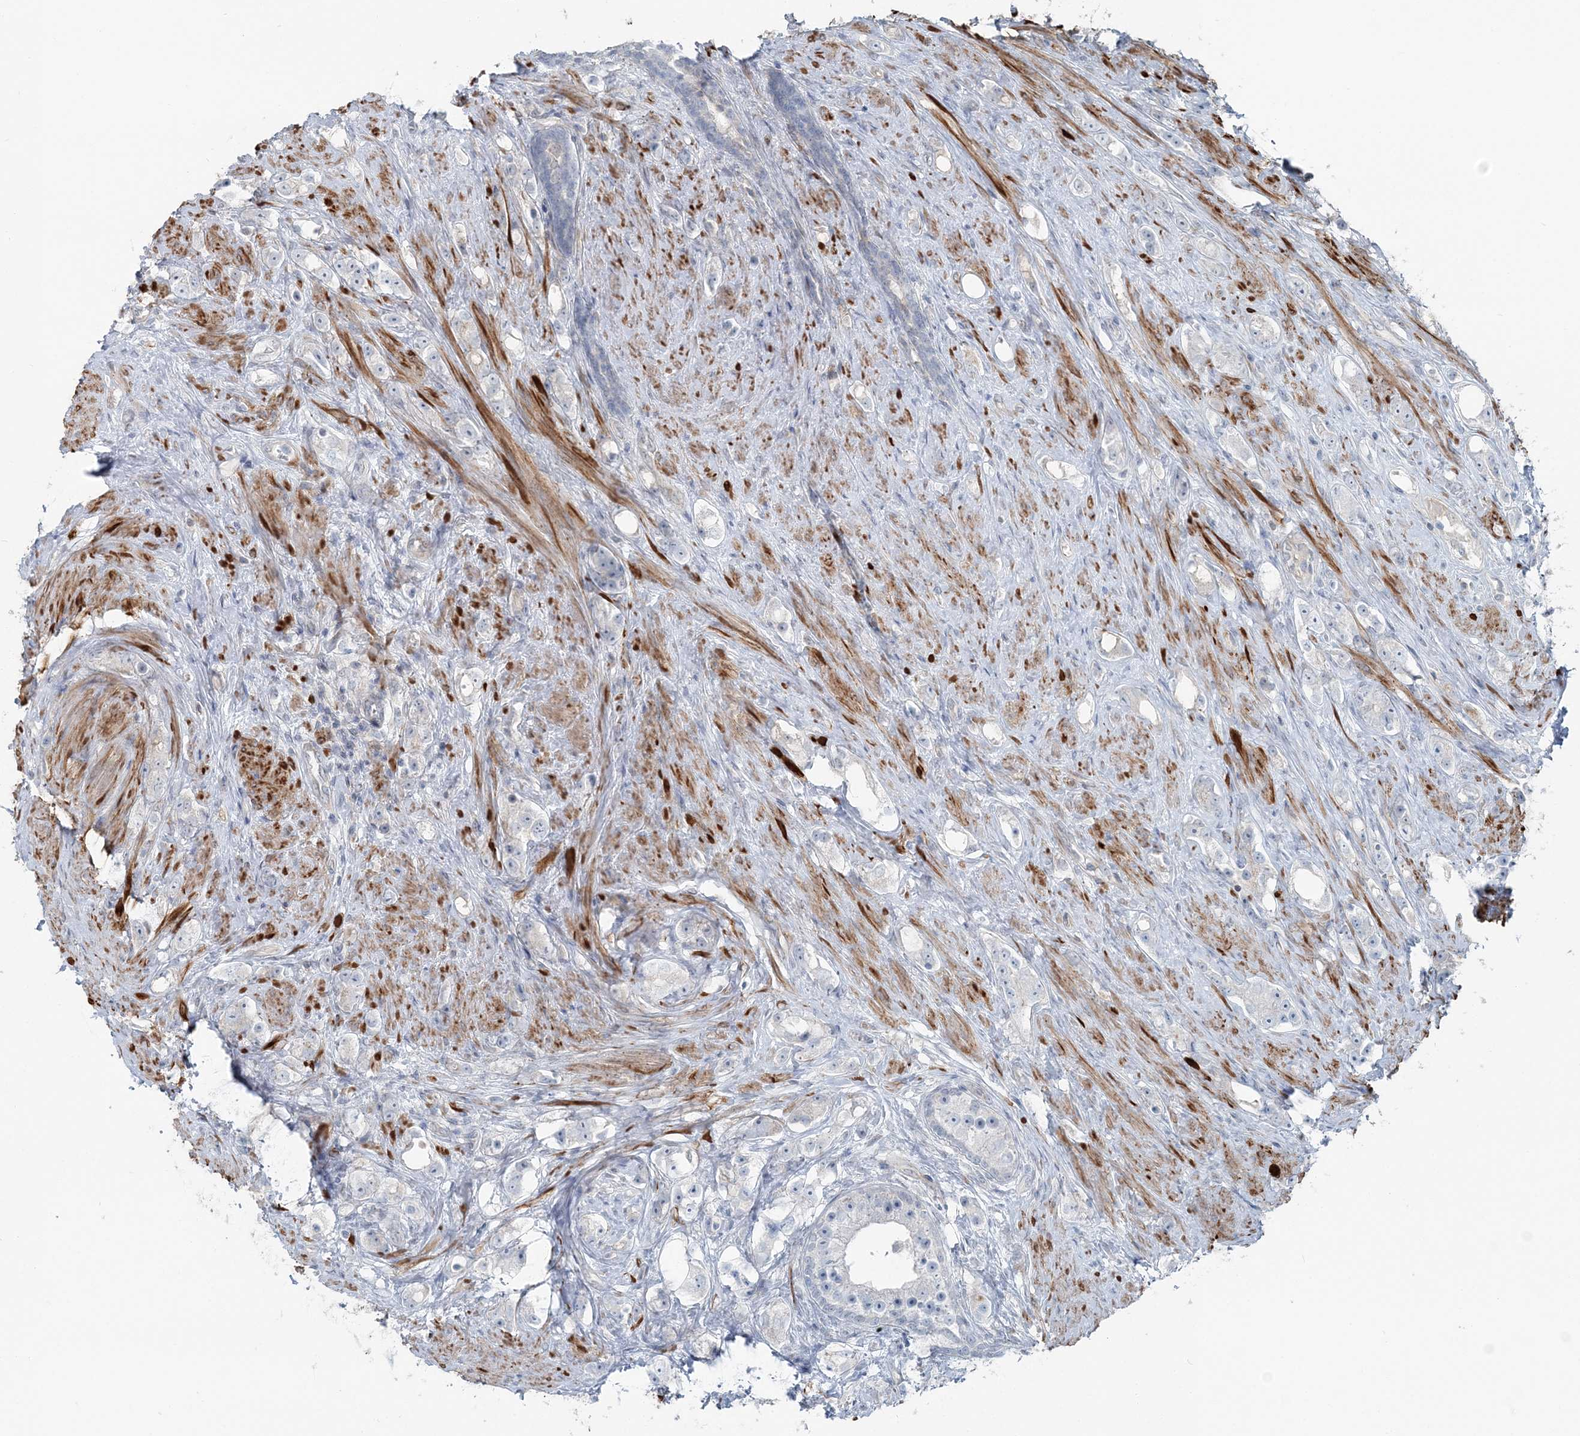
{"staining": {"intensity": "negative", "quantity": "none", "location": "none"}, "tissue": "prostate cancer", "cell_type": "Tumor cells", "image_type": "cancer", "snomed": [{"axis": "morphology", "description": "Adenocarcinoma, High grade"}, {"axis": "topography", "description": "Prostate"}], "caption": "IHC of human prostate high-grade adenocarcinoma demonstrates no expression in tumor cells.", "gene": "FBXL17", "patient": {"sex": "male", "age": 63}}